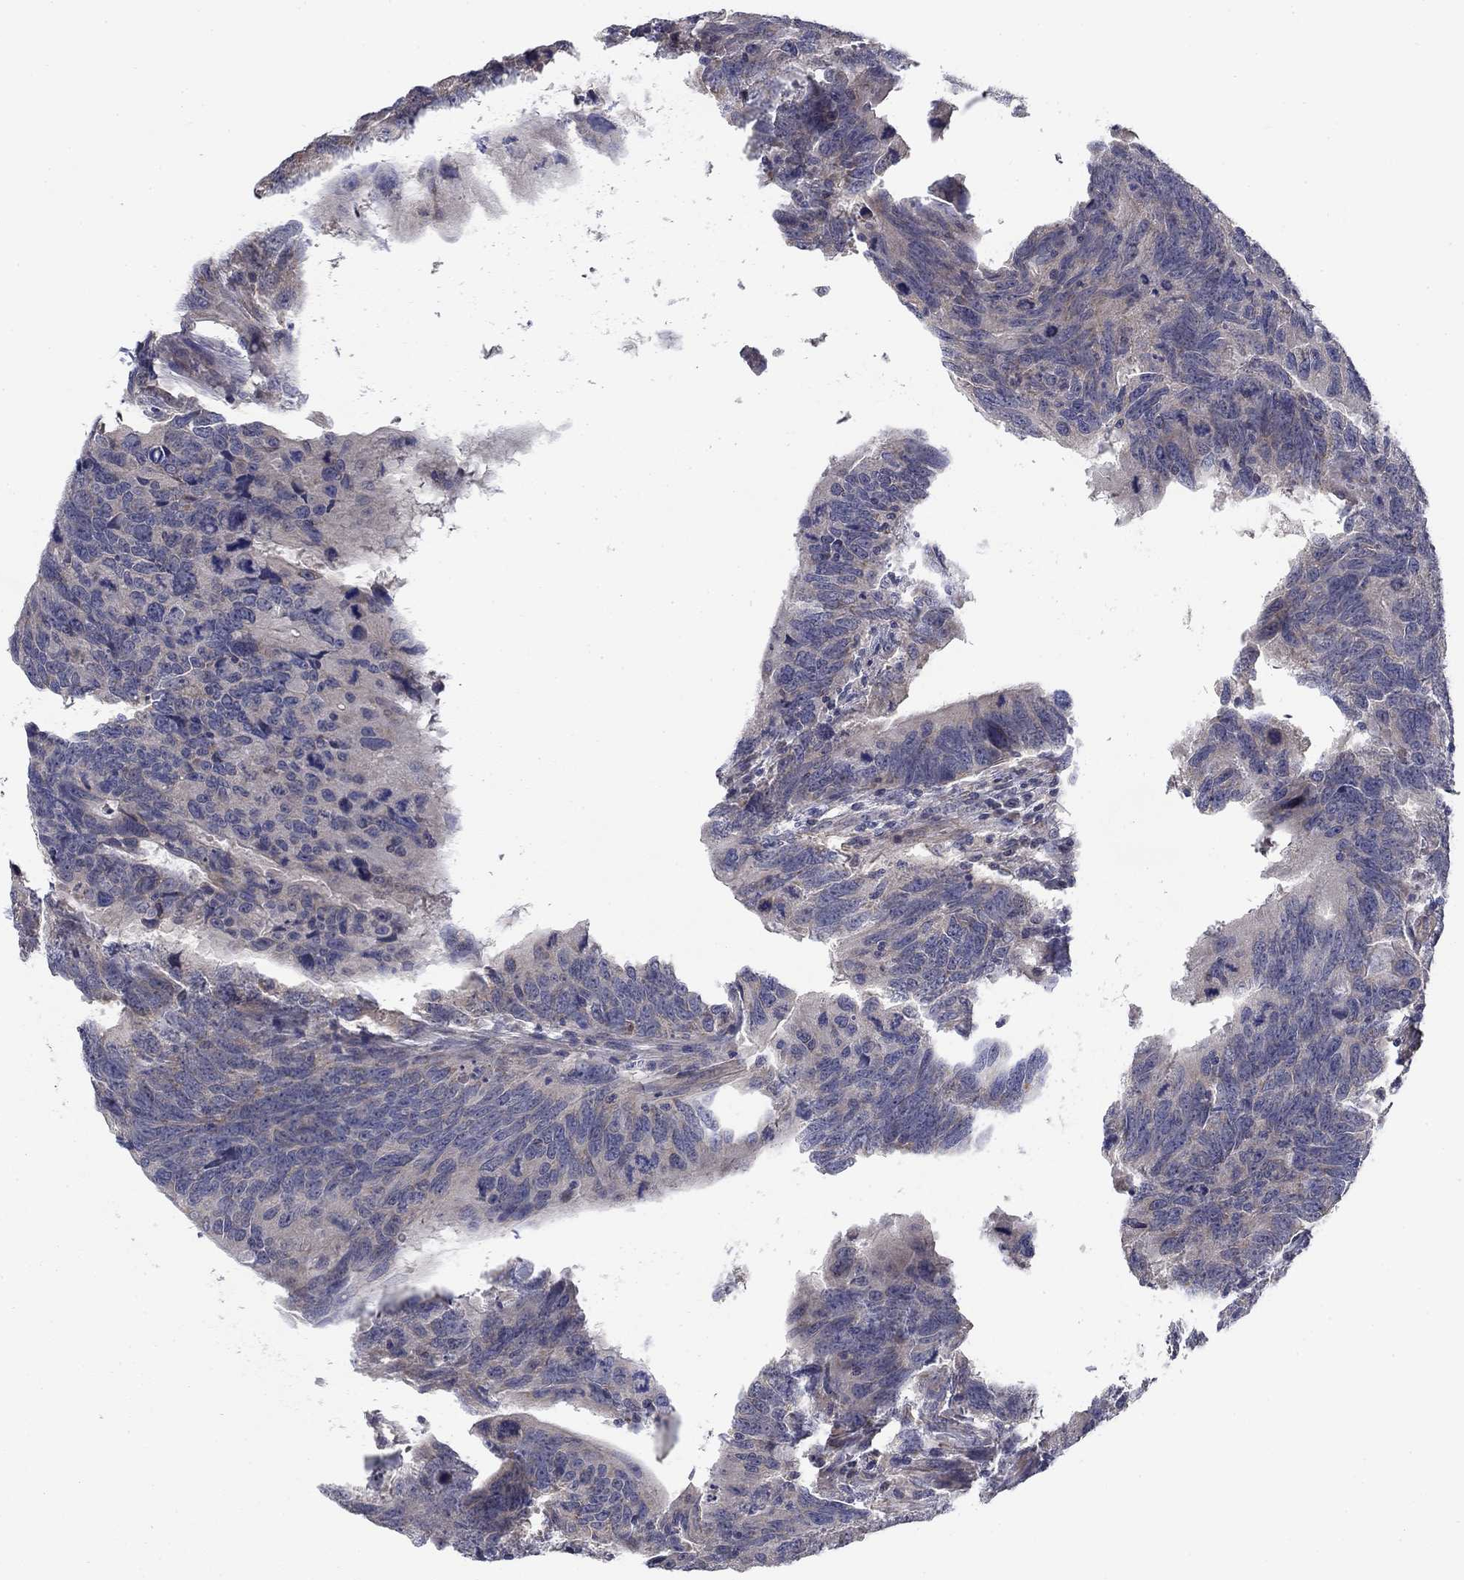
{"staining": {"intensity": "weak", "quantity": "<25%", "location": "cytoplasmic/membranous"}, "tissue": "colorectal cancer", "cell_type": "Tumor cells", "image_type": "cancer", "snomed": [{"axis": "morphology", "description": "Adenocarcinoma, NOS"}, {"axis": "topography", "description": "Colon"}], "caption": "DAB immunohistochemical staining of human colorectal adenocarcinoma shows no significant positivity in tumor cells.", "gene": "GRK7", "patient": {"sex": "female", "age": 77}}